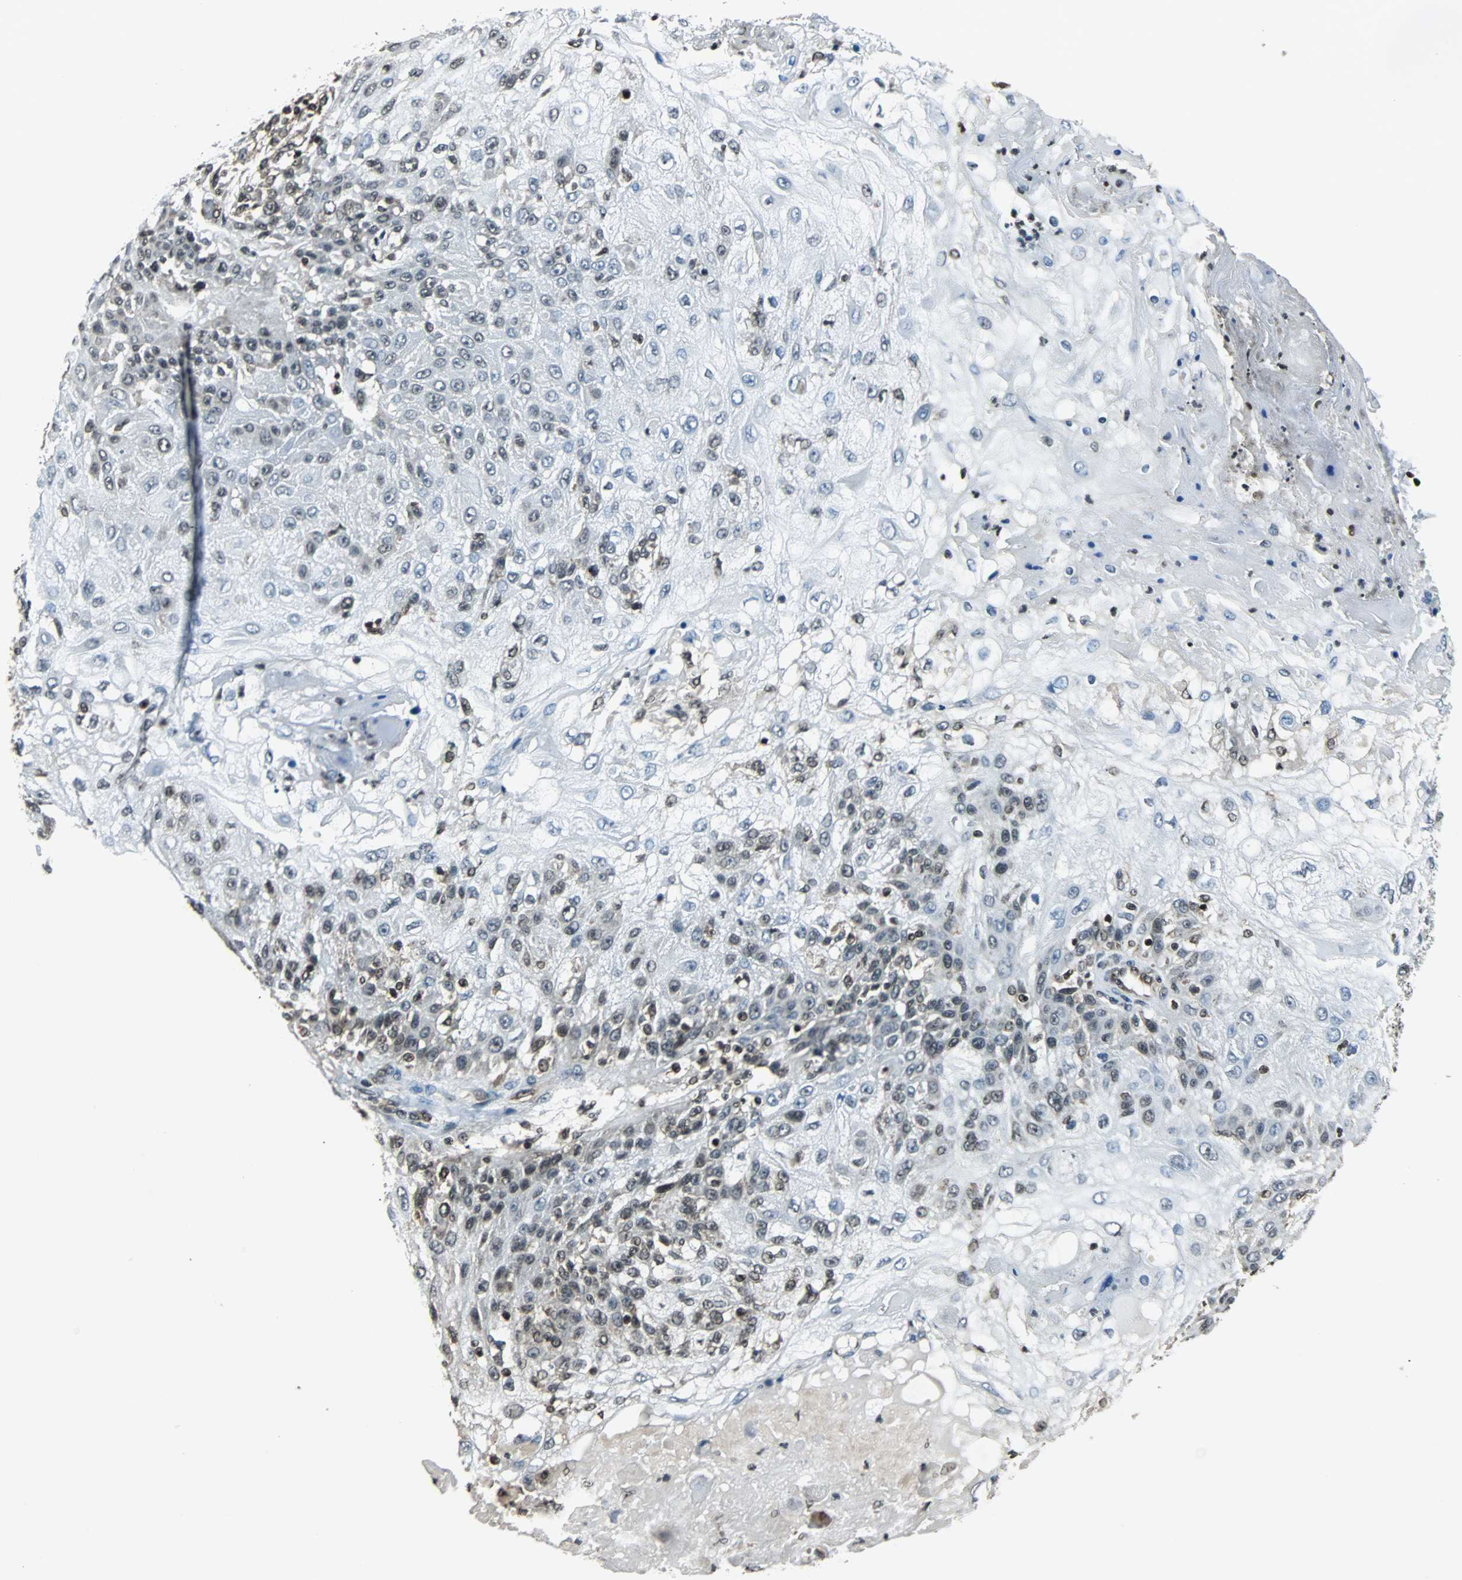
{"staining": {"intensity": "moderate", "quantity": "25%-75%", "location": "nuclear"}, "tissue": "skin cancer", "cell_type": "Tumor cells", "image_type": "cancer", "snomed": [{"axis": "morphology", "description": "Normal tissue, NOS"}, {"axis": "morphology", "description": "Squamous cell carcinoma, NOS"}, {"axis": "topography", "description": "Skin"}], "caption": "An image showing moderate nuclear expression in about 25%-75% of tumor cells in skin squamous cell carcinoma, as visualized by brown immunohistochemical staining.", "gene": "REST", "patient": {"sex": "female", "age": 83}}